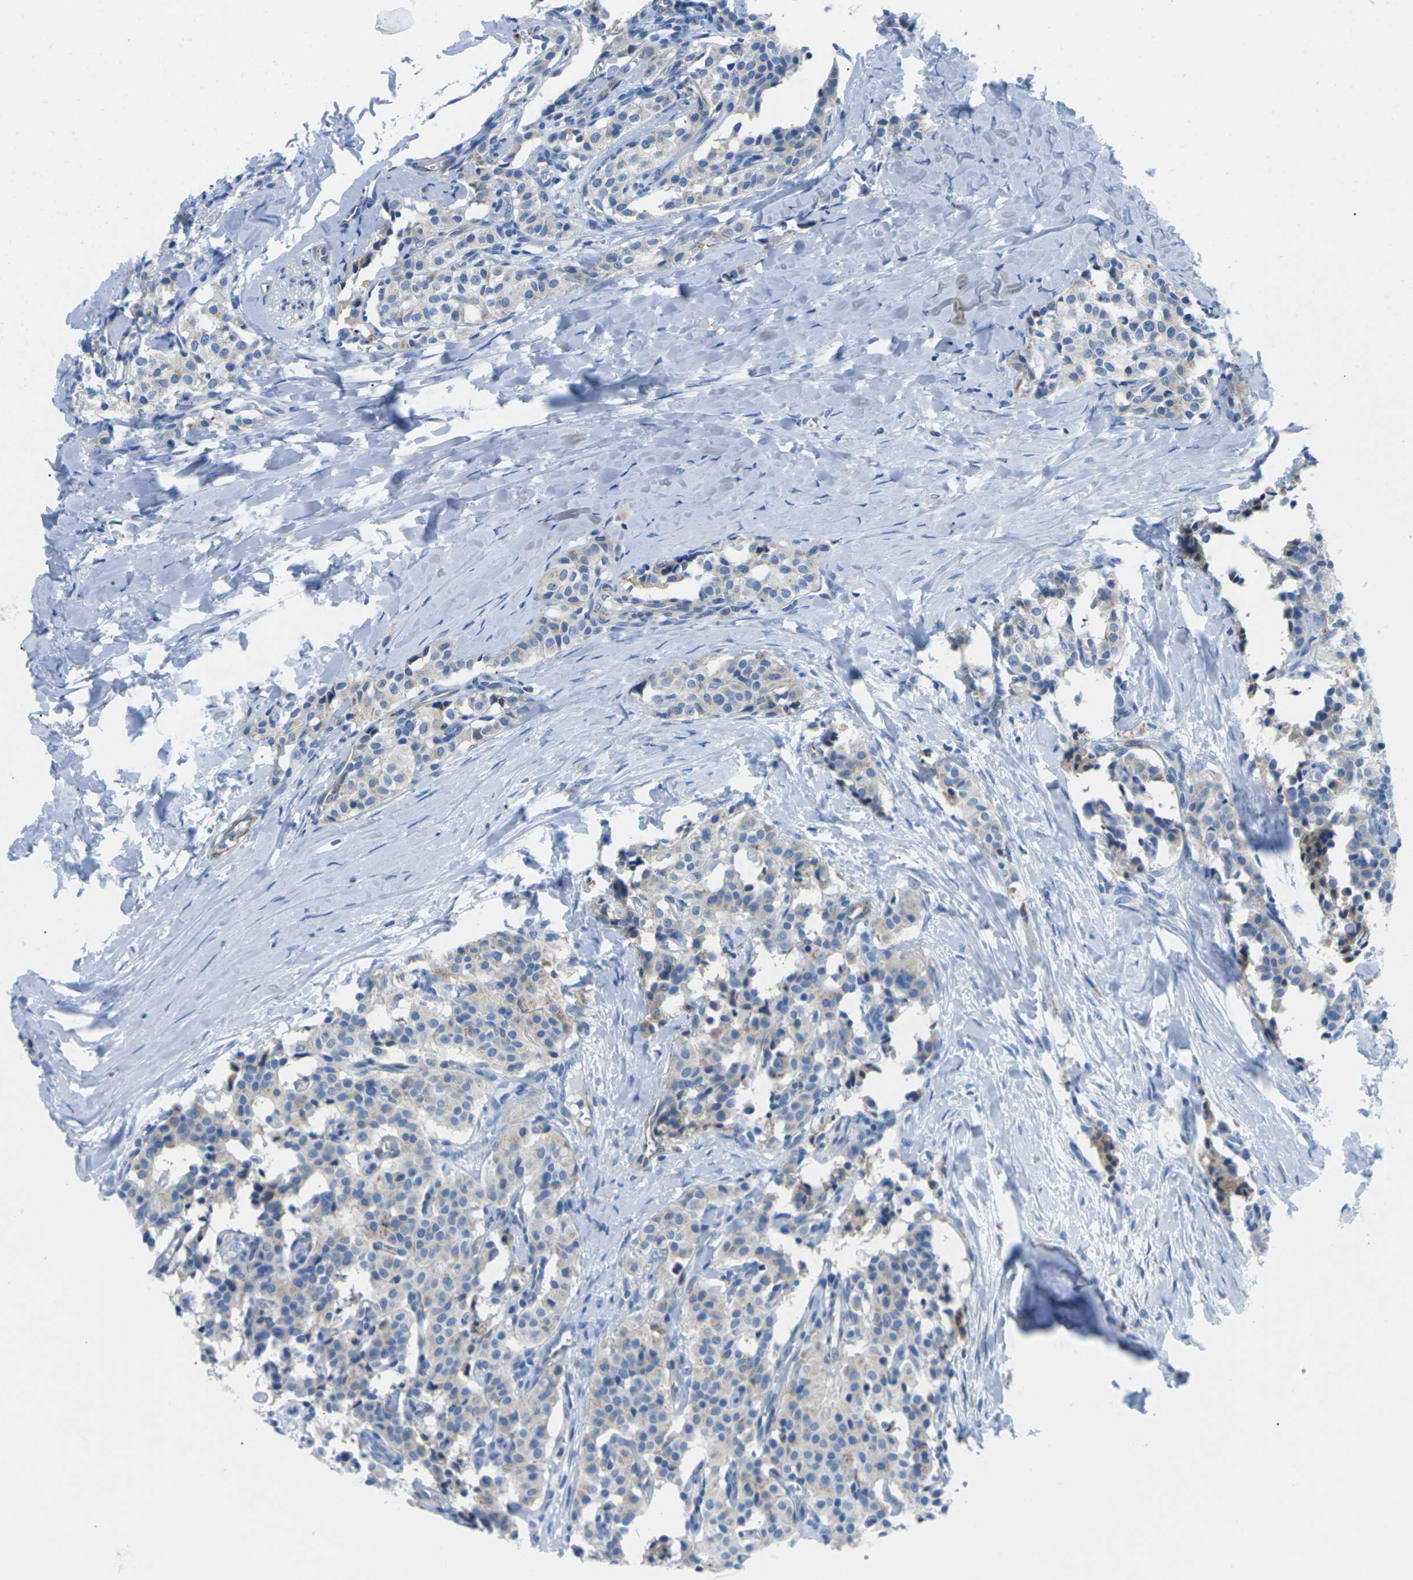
{"staining": {"intensity": "weak", "quantity": "<25%", "location": "cytoplasmic/membranous"}, "tissue": "carcinoid", "cell_type": "Tumor cells", "image_type": "cancer", "snomed": [{"axis": "morphology", "description": "Carcinoid, malignant, NOS"}, {"axis": "topography", "description": "Lung"}], "caption": "High magnification brightfield microscopy of carcinoid stained with DAB (brown) and counterstained with hematoxylin (blue): tumor cells show no significant staining. Nuclei are stained in blue.", "gene": "SYNGR2", "patient": {"sex": "male", "age": 30}}